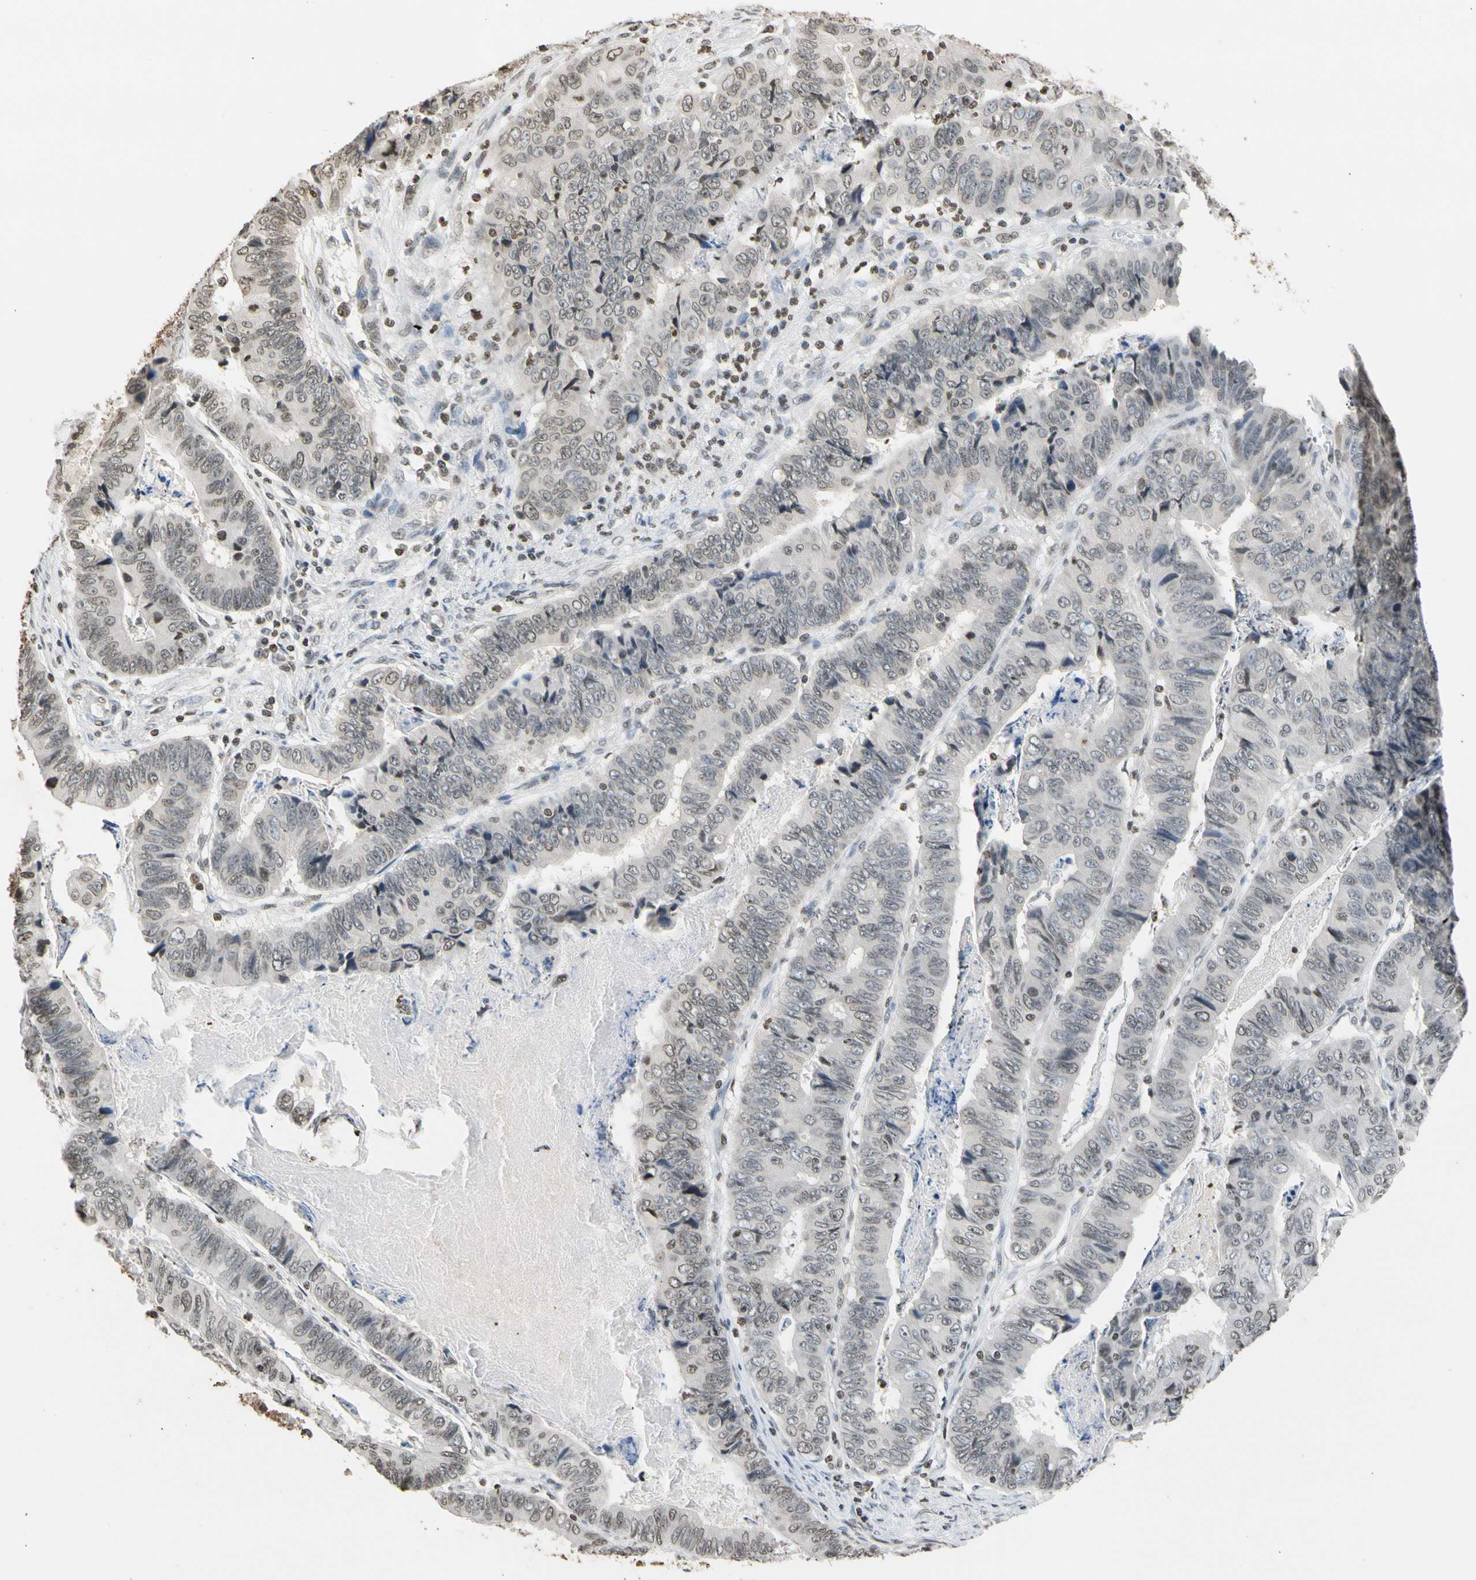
{"staining": {"intensity": "negative", "quantity": "none", "location": "none"}, "tissue": "stomach cancer", "cell_type": "Tumor cells", "image_type": "cancer", "snomed": [{"axis": "morphology", "description": "Adenocarcinoma, NOS"}, {"axis": "topography", "description": "Stomach, lower"}], "caption": "Micrograph shows no significant protein staining in tumor cells of stomach cancer.", "gene": "GPX4", "patient": {"sex": "male", "age": 77}}